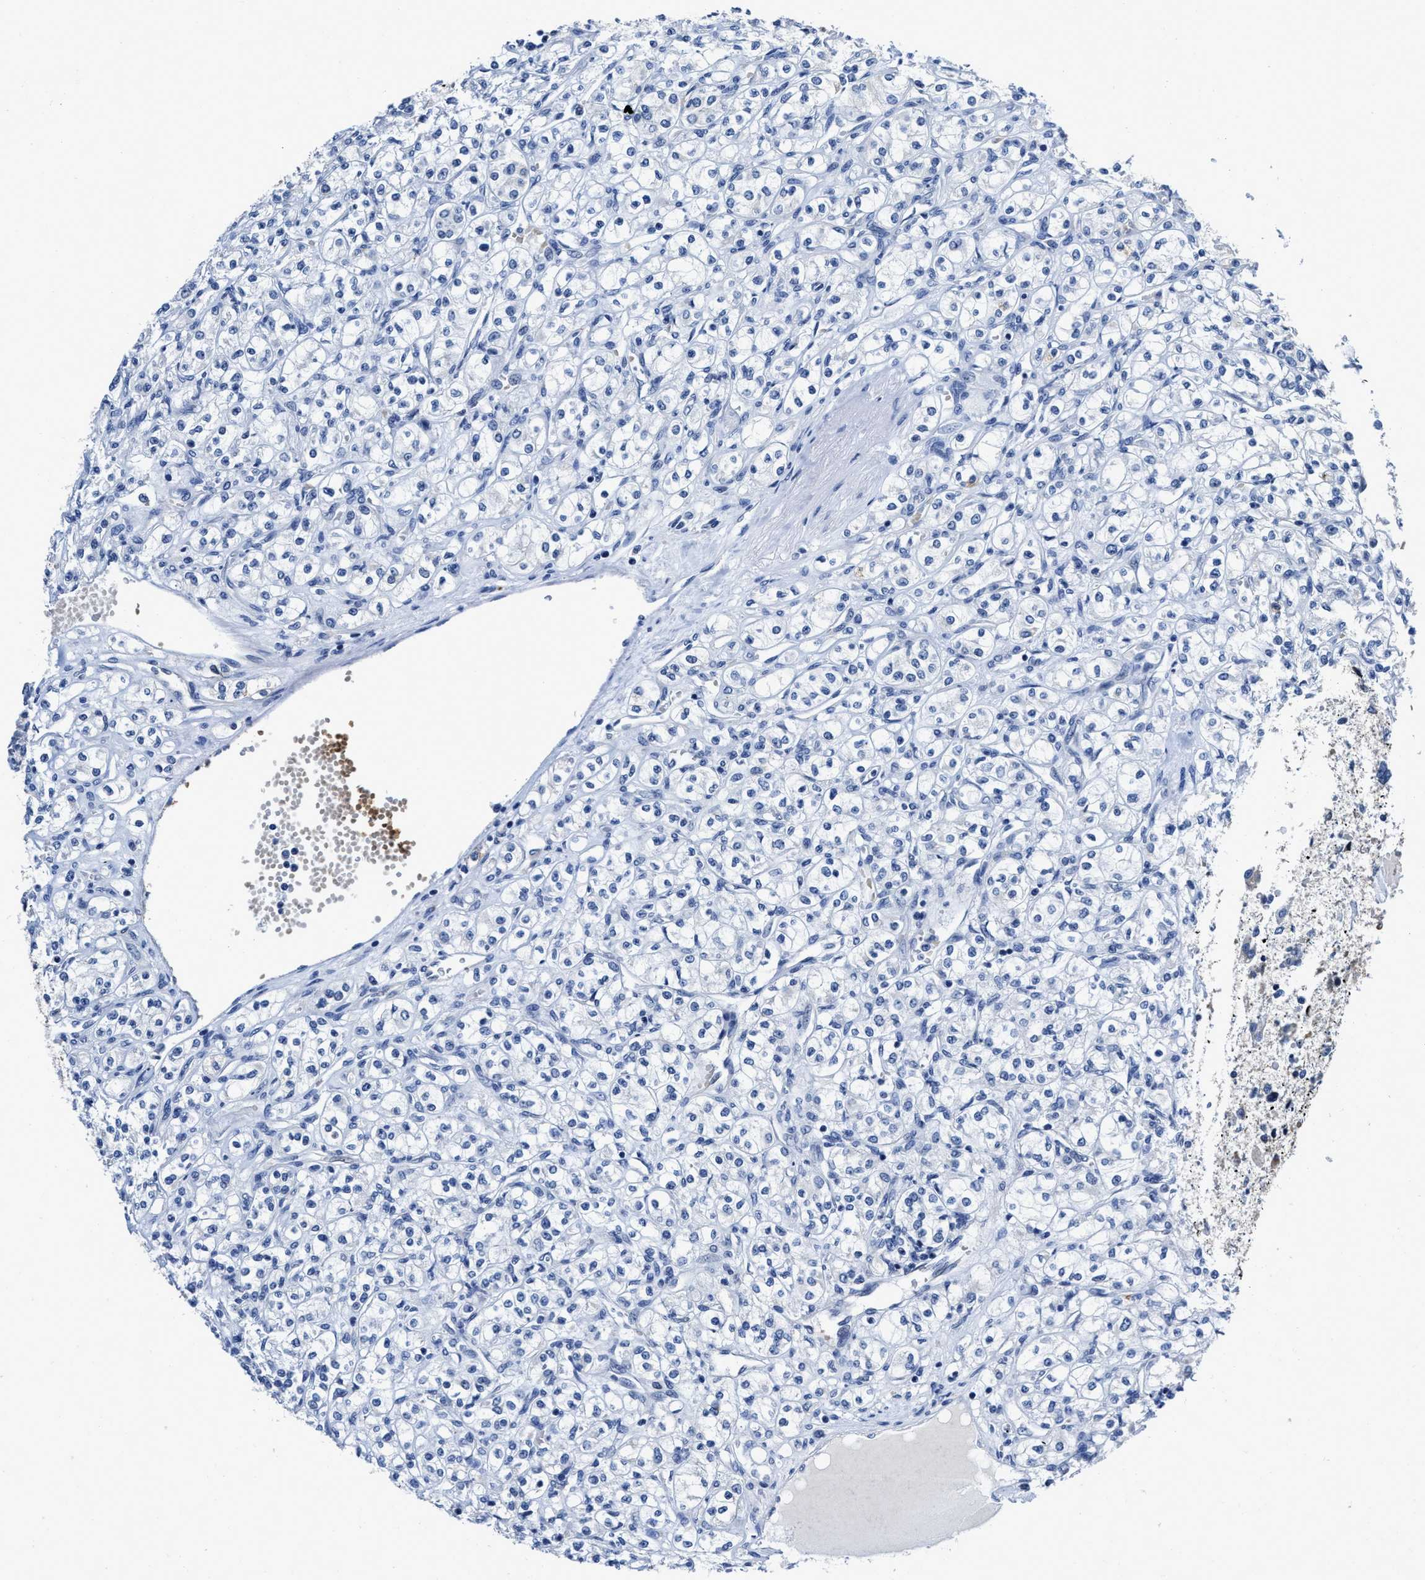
{"staining": {"intensity": "negative", "quantity": "none", "location": "none"}, "tissue": "renal cancer", "cell_type": "Tumor cells", "image_type": "cancer", "snomed": [{"axis": "morphology", "description": "Adenocarcinoma, NOS"}, {"axis": "topography", "description": "Kidney"}], "caption": "An IHC histopathology image of renal adenocarcinoma is shown. There is no staining in tumor cells of renal adenocarcinoma. The staining is performed using DAB (3,3'-diaminobenzidine) brown chromogen with nuclei counter-stained in using hematoxylin.", "gene": "GHITM", "patient": {"sex": "male", "age": 77}}